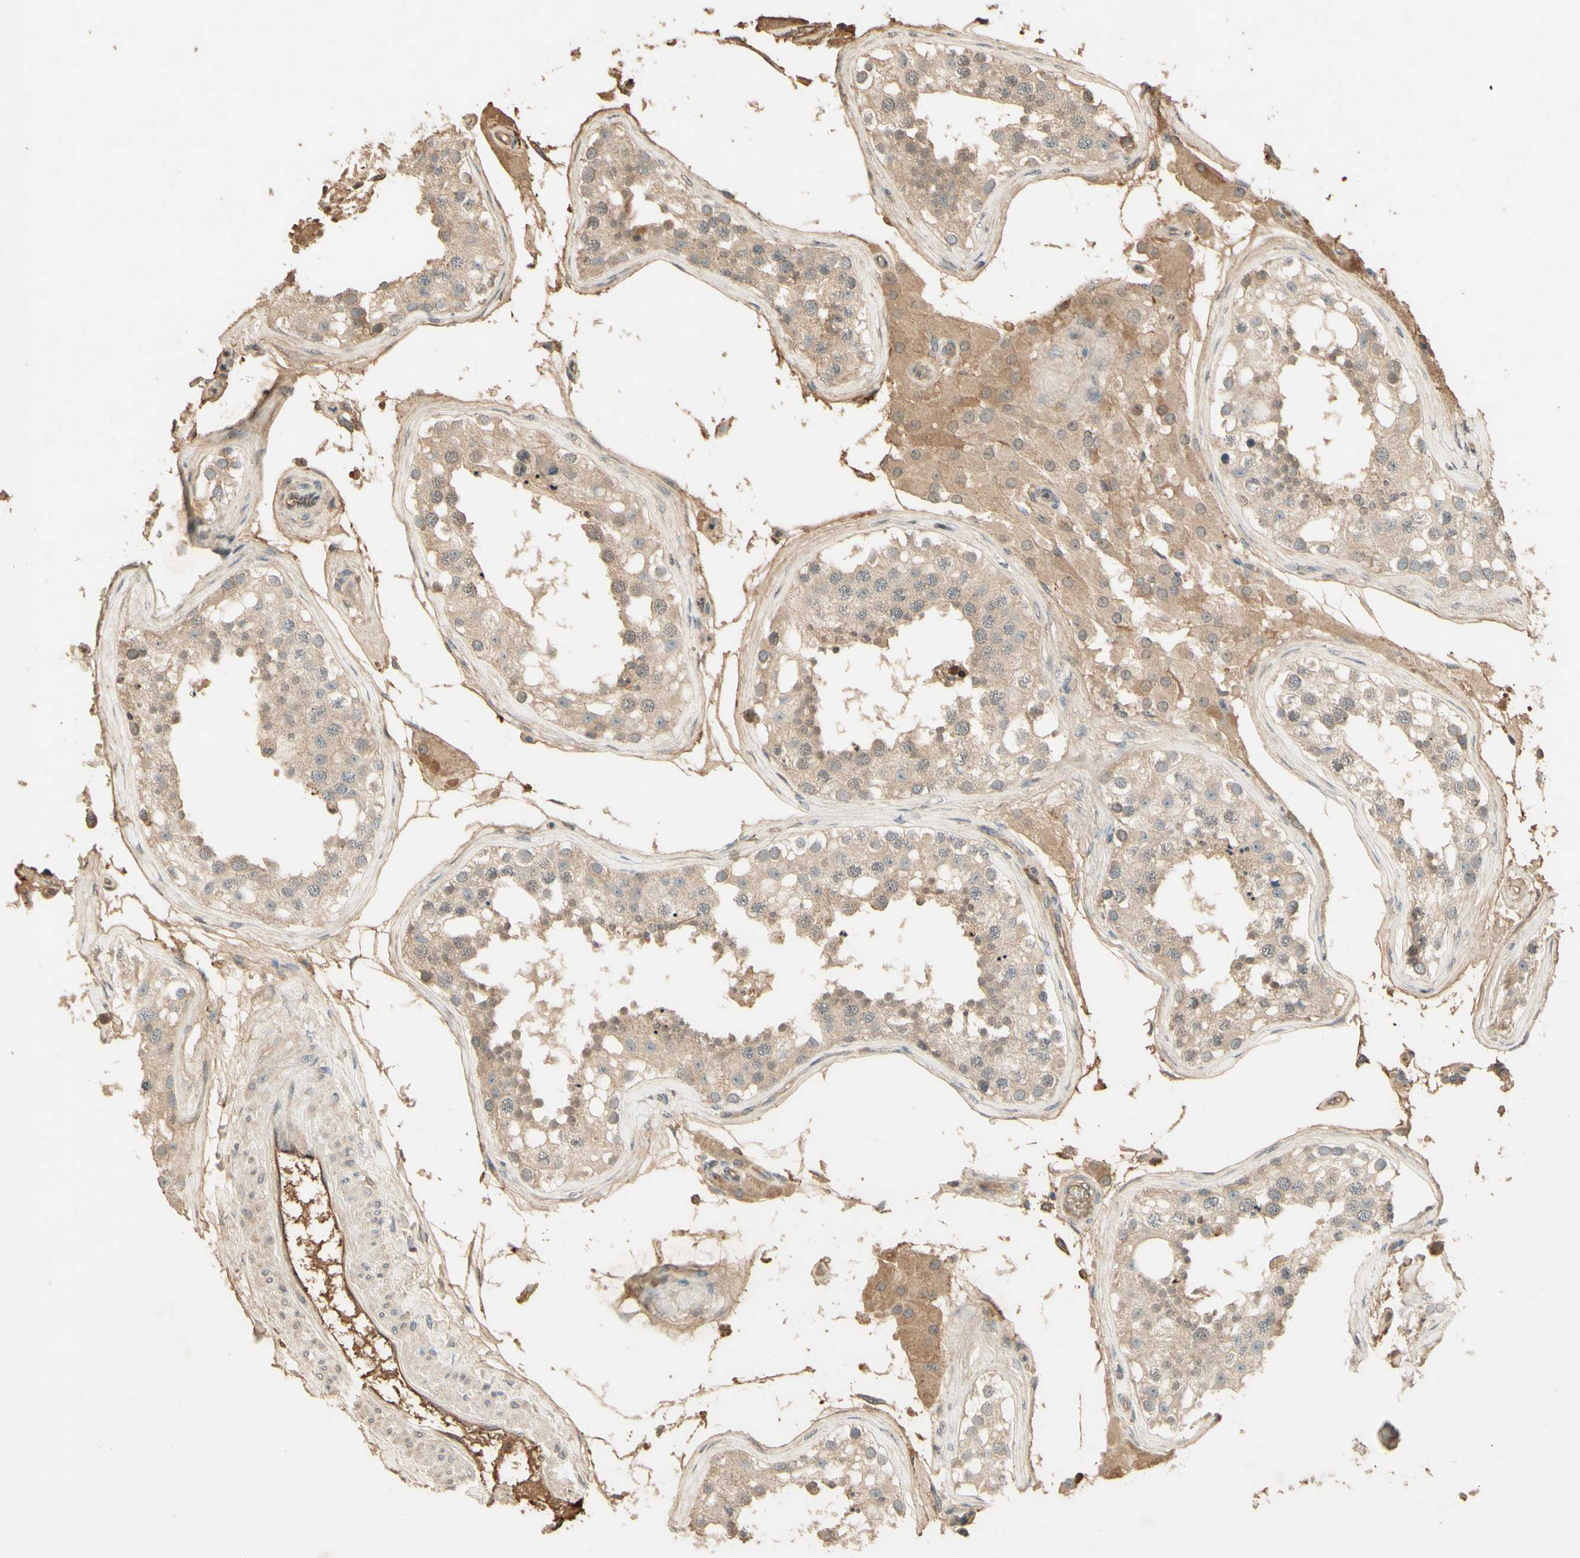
{"staining": {"intensity": "moderate", "quantity": ">75%", "location": "cytoplasmic/membranous"}, "tissue": "testis", "cell_type": "Cells in seminiferous ducts", "image_type": "normal", "snomed": [{"axis": "morphology", "description": "Normal tissue, NOS"}, {"axis": "topography", "description": "Testis"}], "caption": "IHC image of benign human testis stained for a protein (brown), which displays medium levels of moderate cytoplasmic/membranous expression in approximately >75% of cells in seminiferous ducts.", "gene": "SMAD9", "patient": {"sex": "male", "age": 68}}